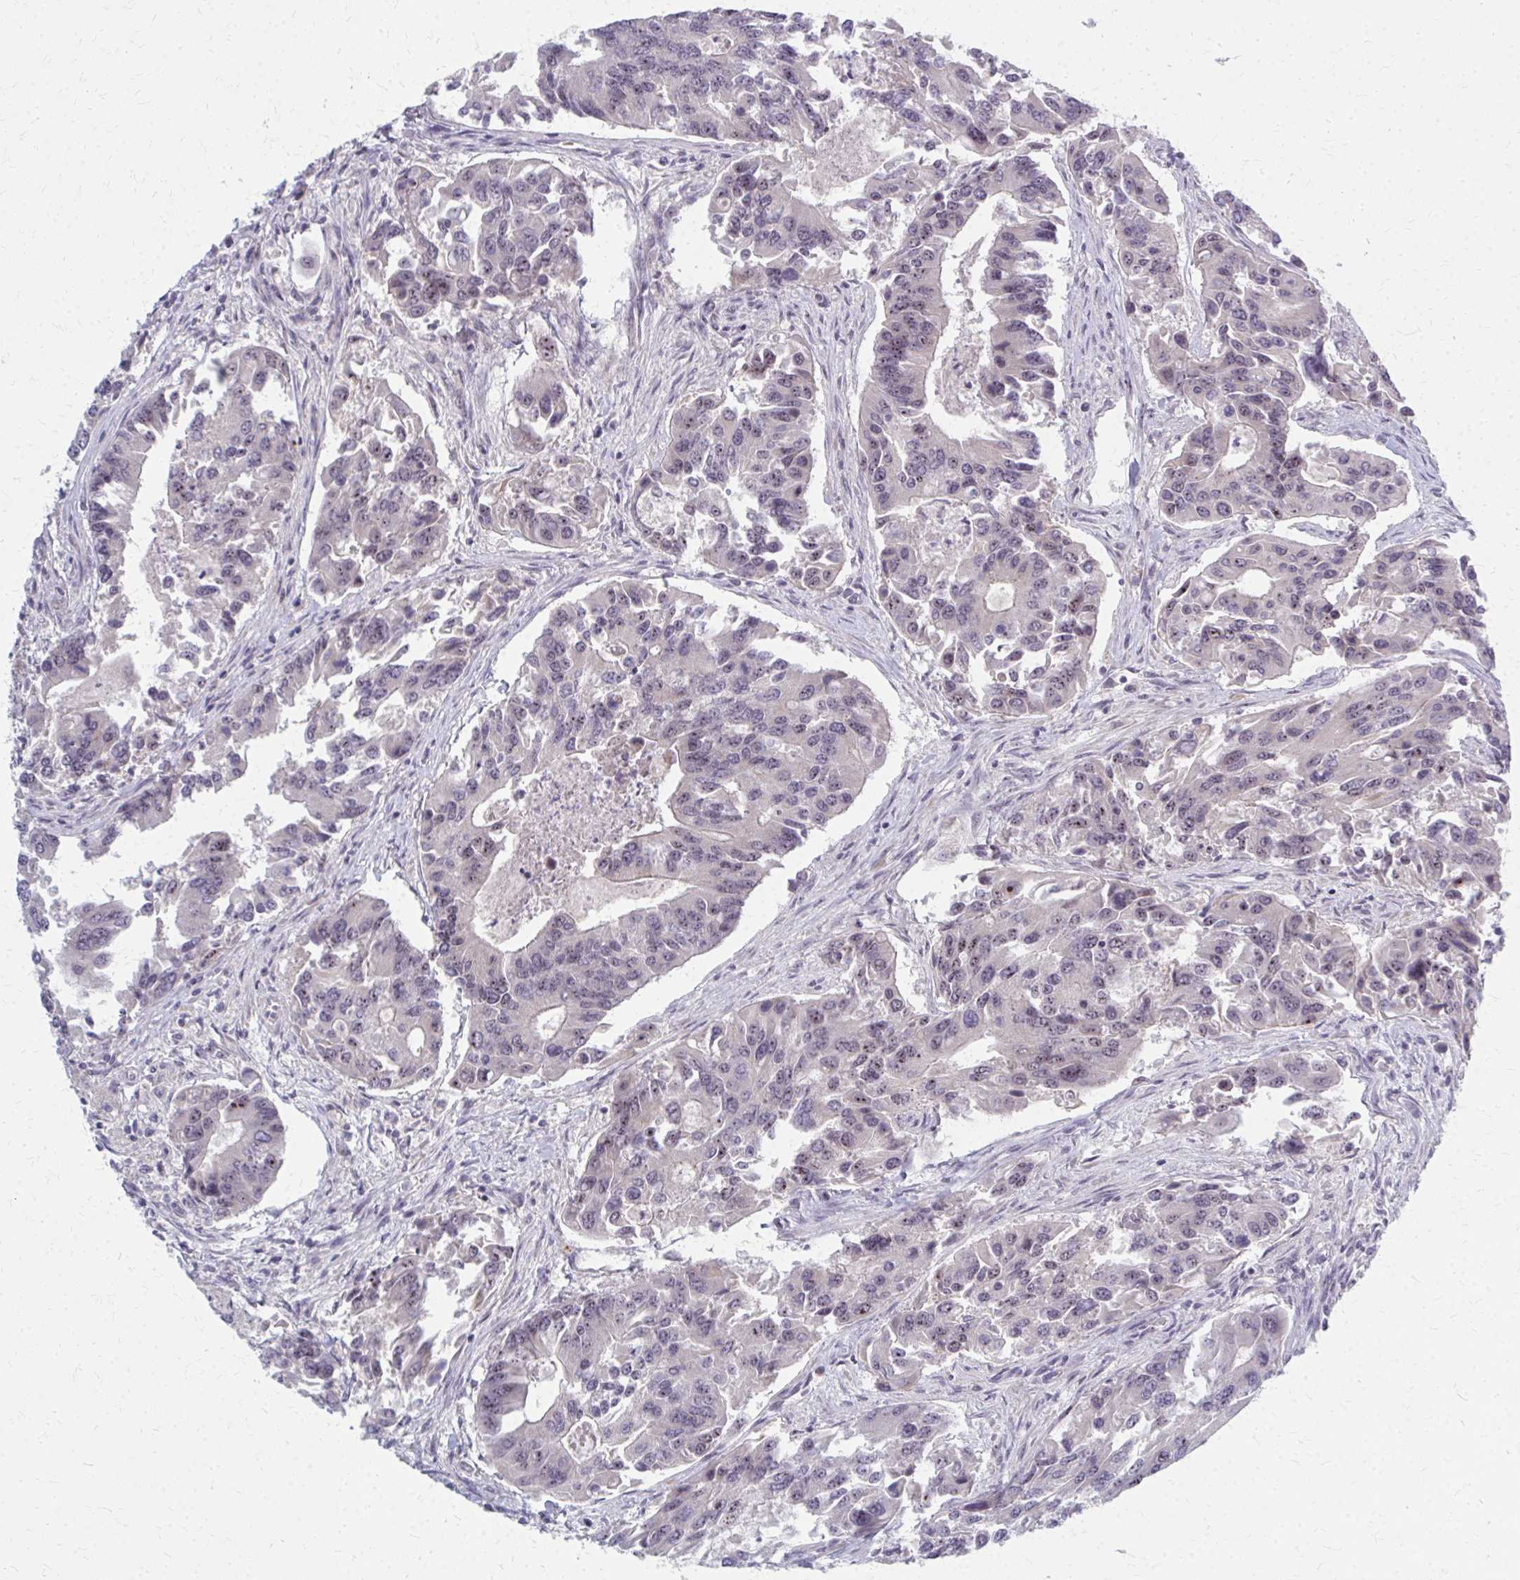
{"staining": {"intensity": "moderate", "quantity": "<25%", "location": "nuclear"}, "tissue": "colorectal cancer", "cell_type": "Tumor cells", "image_type": "cancer", "snomed": [{"axis": "morphology", "description": "Adenocarcinoma, NOS"}, {"axis": "topography", "description": "Colon"}], "caption": "Human adenocarcinoma (colorectal) stained with a protein marker displays moderate staining in tumor cells.", "gene": "NUDT16", "patient": {"sex": "female", "age": 67}}